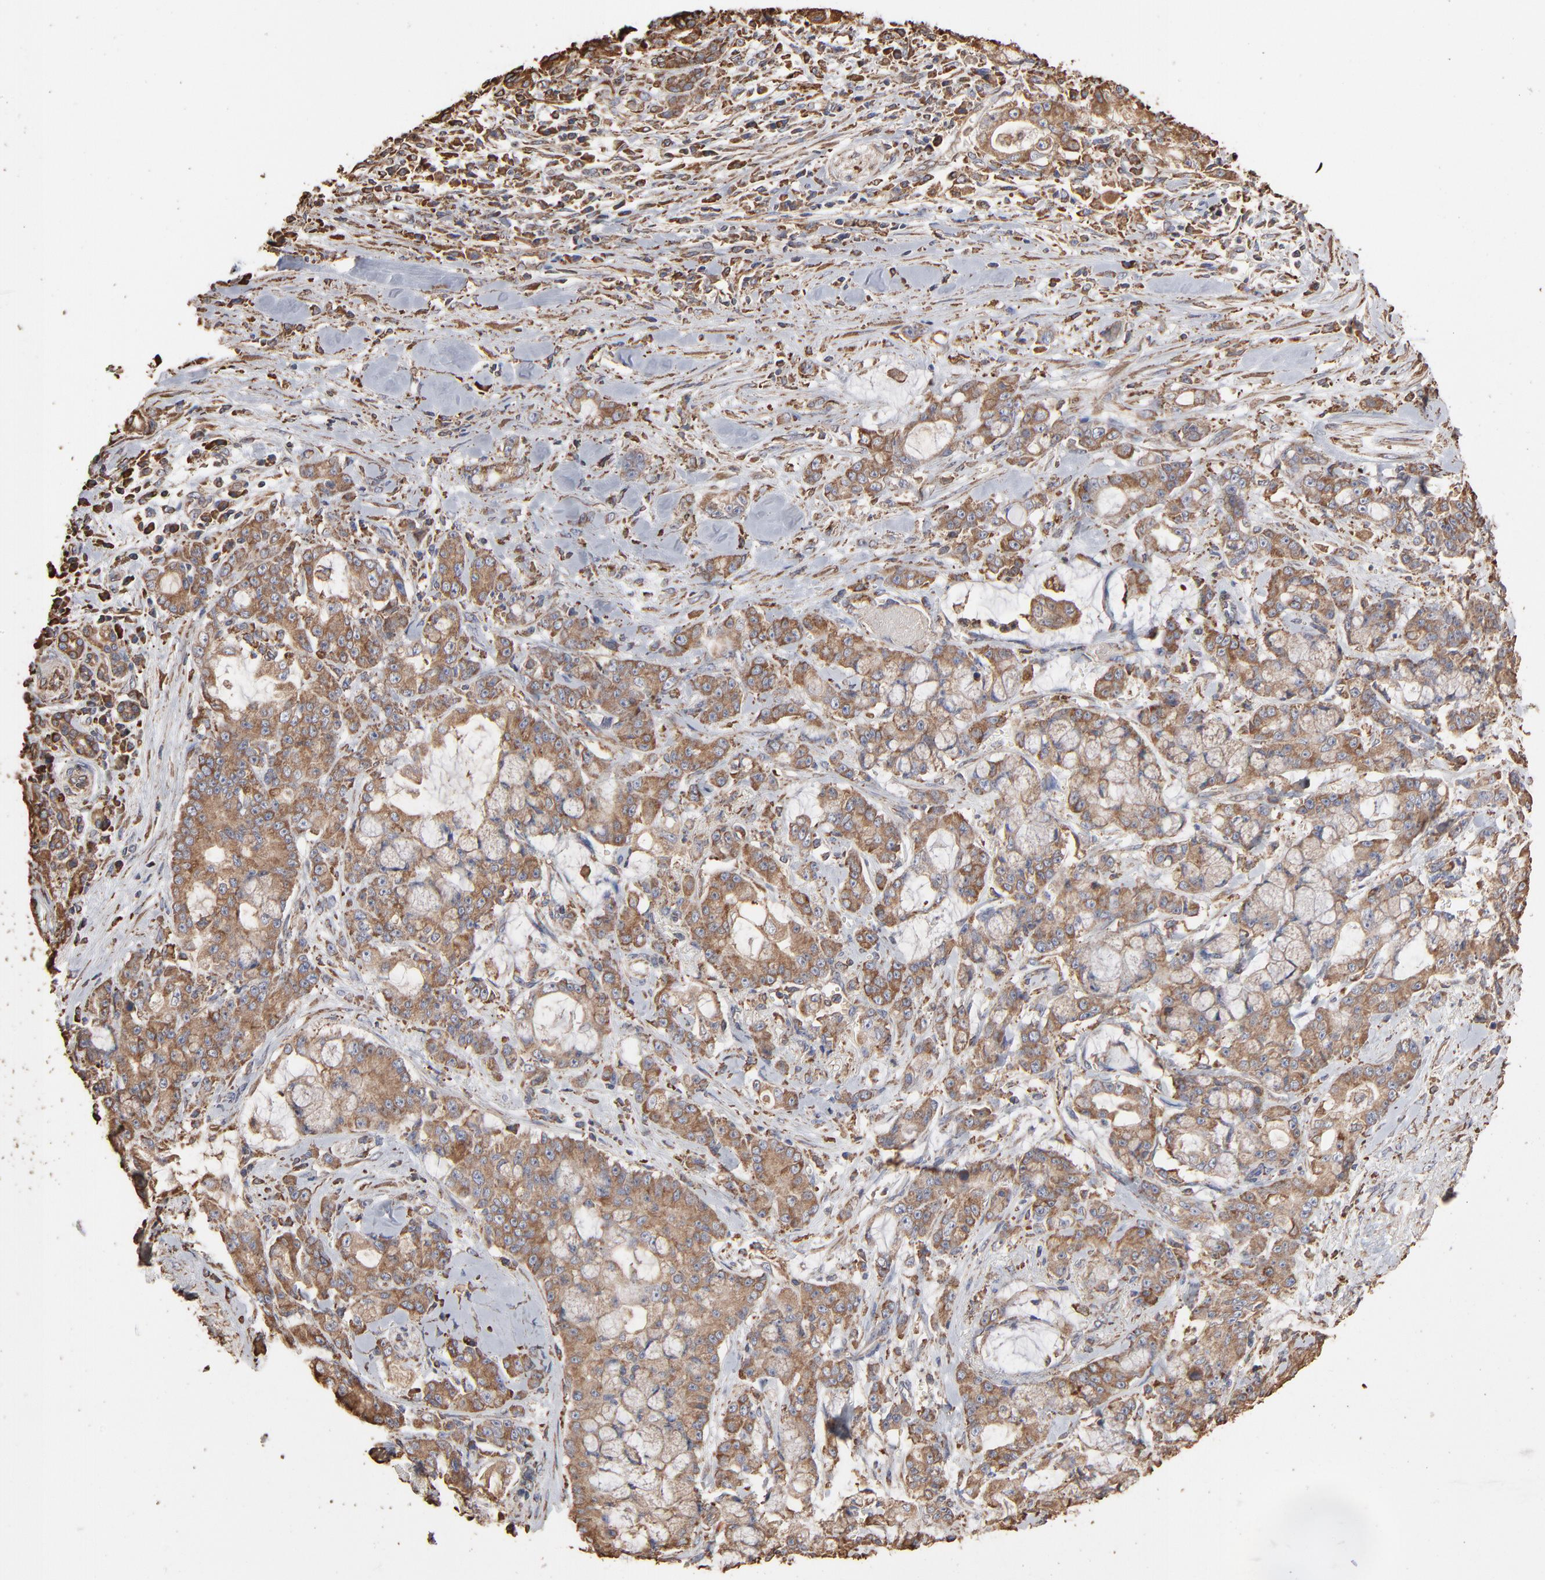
{"staining": {"intensity": "moderate", "quantity": ">75%", "location": "cytoplasmic/membranous"}, "tissue": "pancreatic cancer", "cell_type": "Tumor cells", "image_type": "cancer", "snomed": [{"axis": "morphology", "description": "Adenocarcinoma, NOS"}, {"axis": "topography", "description": "Pancreas"}], "caption": "Pancreatic cancer tissue demonstrates moderate cytoplasmic/membranous positivity in about >75% of tumor cells", "gene": "PDIA3", "patient": {"sex": "female", "age": 73}}